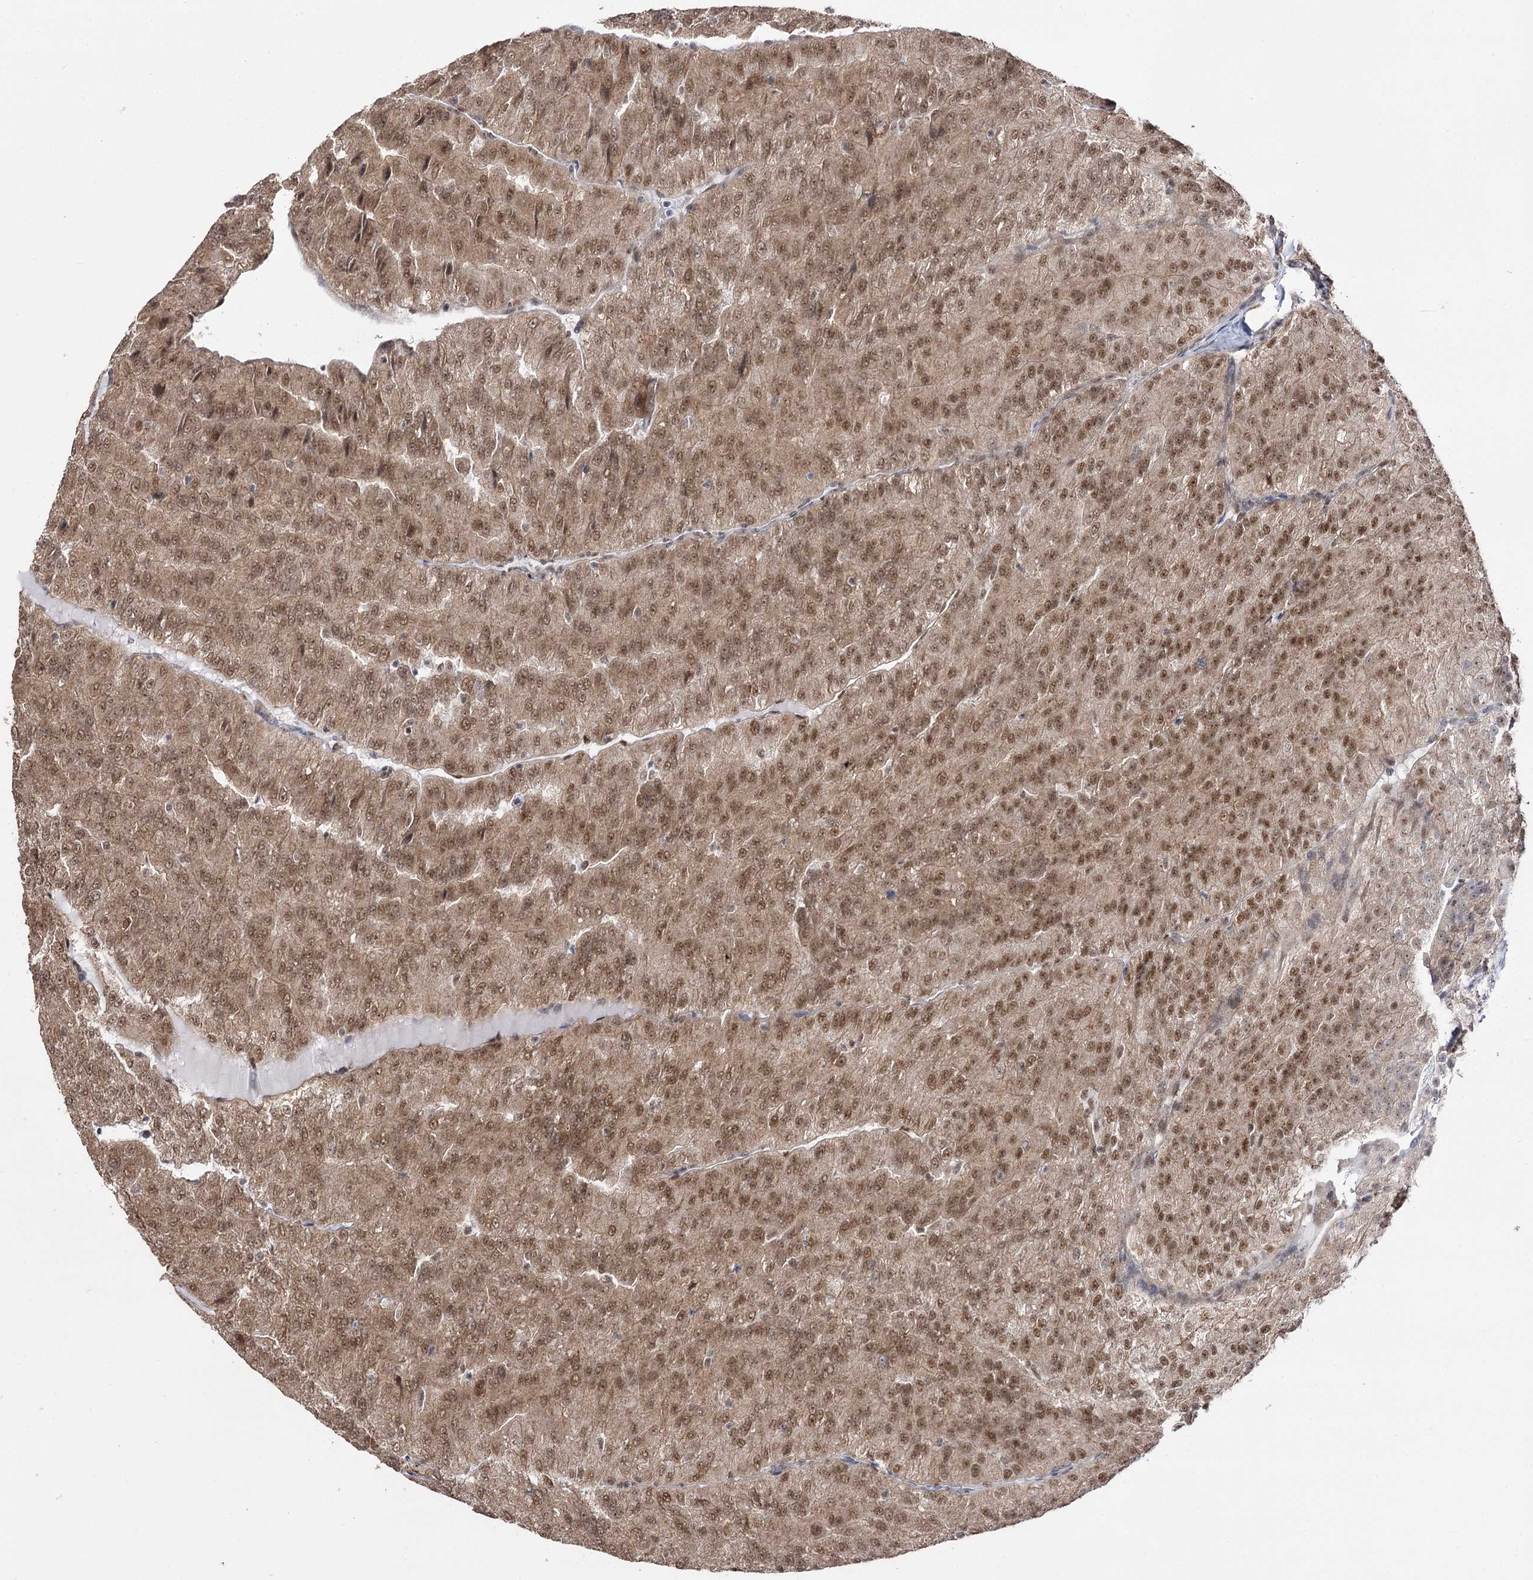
{"staining": {"intensity": "moderate", "quantity": ">75%", "location": "cytoplasmic/membranous,nuclear"}, "tissue": "renal cancer", "cell_type": "Tumor cells", "image_type": "cancer", "snomed": [{"axis": "morphology", "description": "Adenocarcinoma, NOS"}, {"axis": "topography", "description": "Kidney"}], "caption": "Protein expression analysis of renal adenocarcinoma reveals moderate cytoplasmic/membranous and nuclear positivity in approximately >75% of tumor cells.", "gene": "VGLL4", "patient": {"sex": "female", "age": 63}}